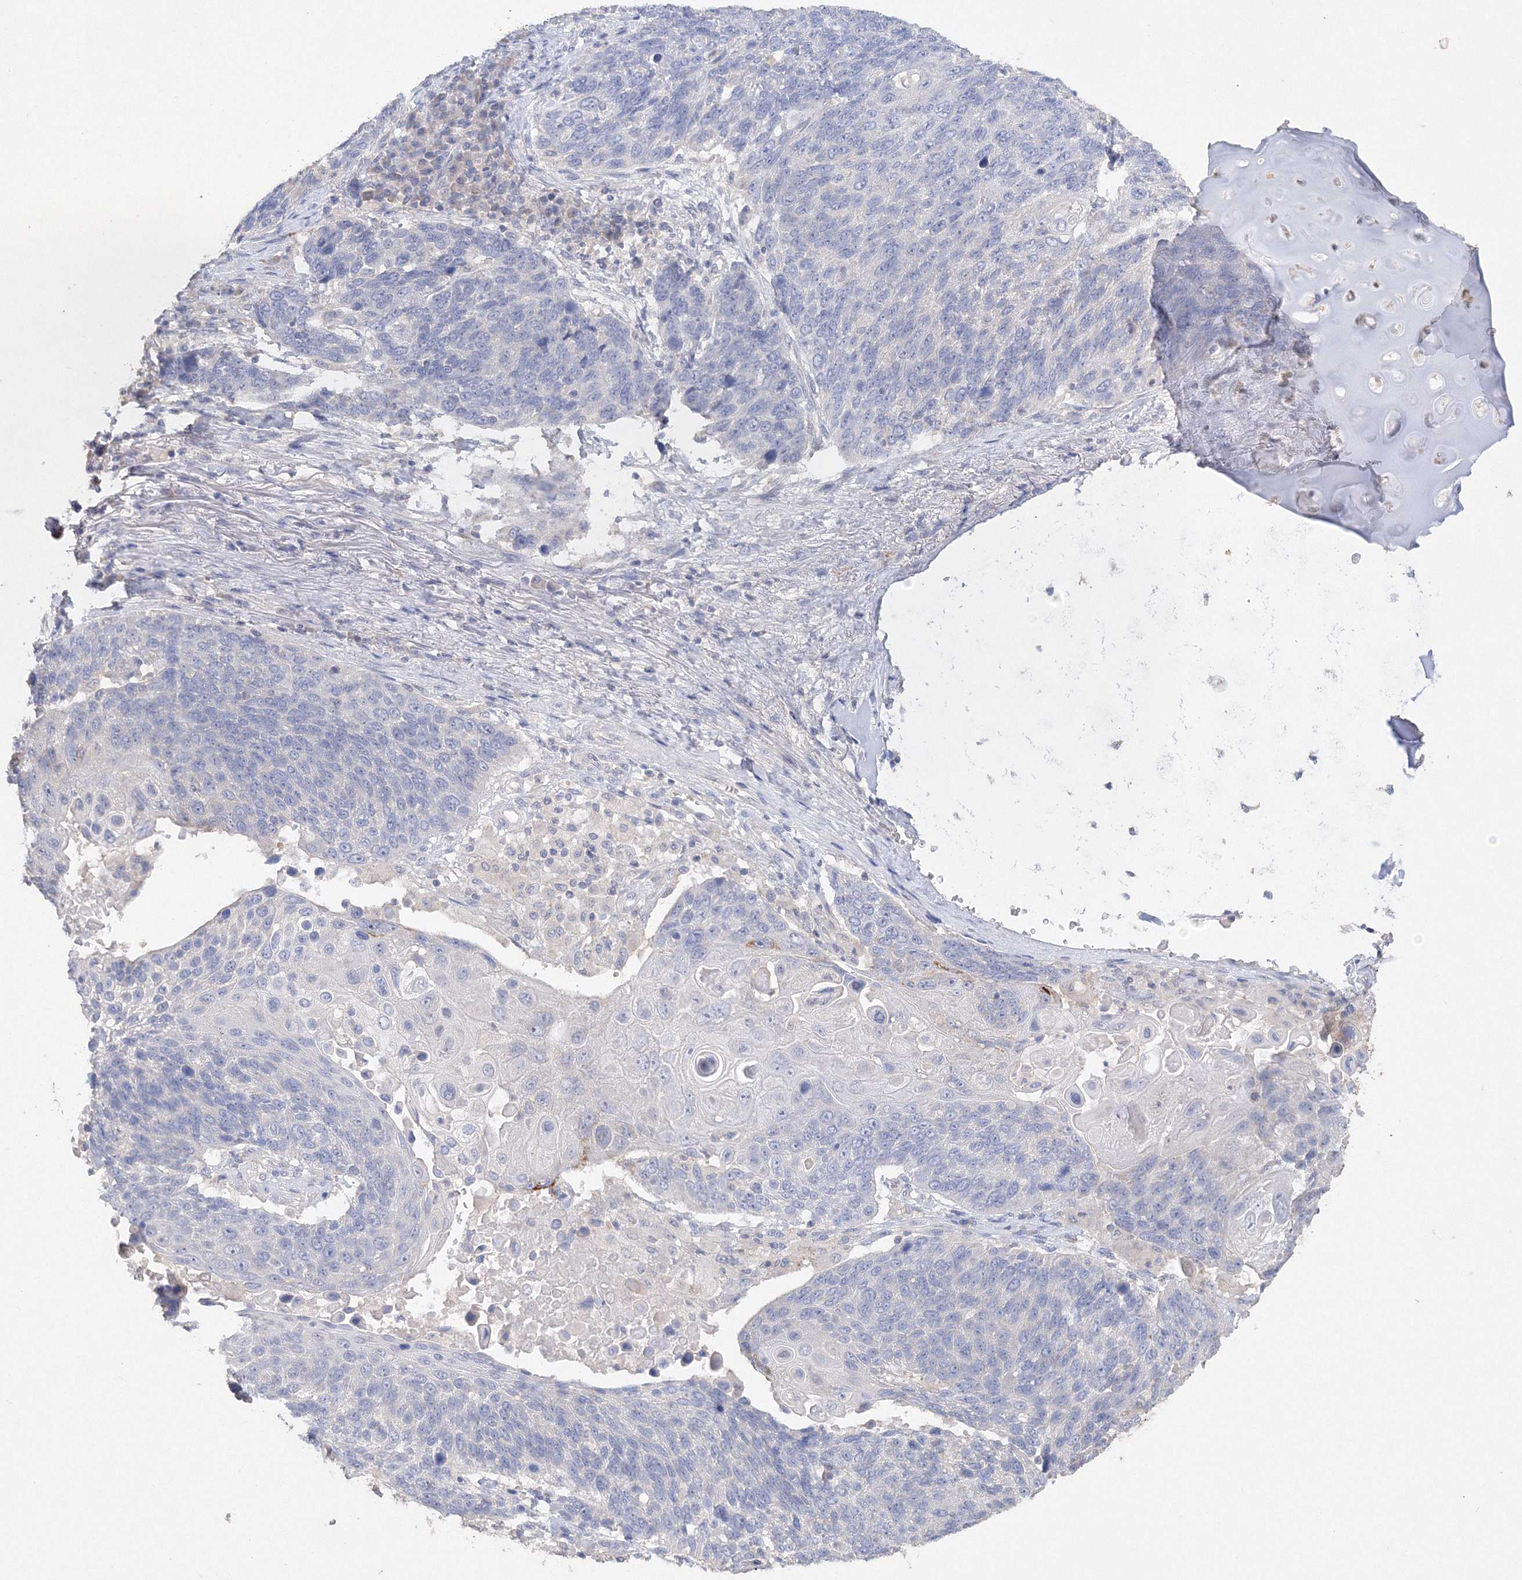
{"staining": {"intensity": "negative", "quantity": "none", "location": "none"}, "tissue": "lung cancer", "cell_type": "Tumor cells", "image_type": "cancer", "snomed": [{"axis": "morphology", "description": "Squamous cell carcinoma, NOS"}, {"axis": "topography", "description": "Lung"}], "caption": "Immunohistochemistry (IHC) histopathology image of lung squamous cell carcinoma stained for a protein (brown), which exhibits no expression in tumor cells. The staining was performed using DAB to visualize the protein expression in brown, while the nuclei were stained in blue with hematoxylin (Magnification: 20x).", "gene": "GLS", "patient": {"sex": "male", "age": 66}}